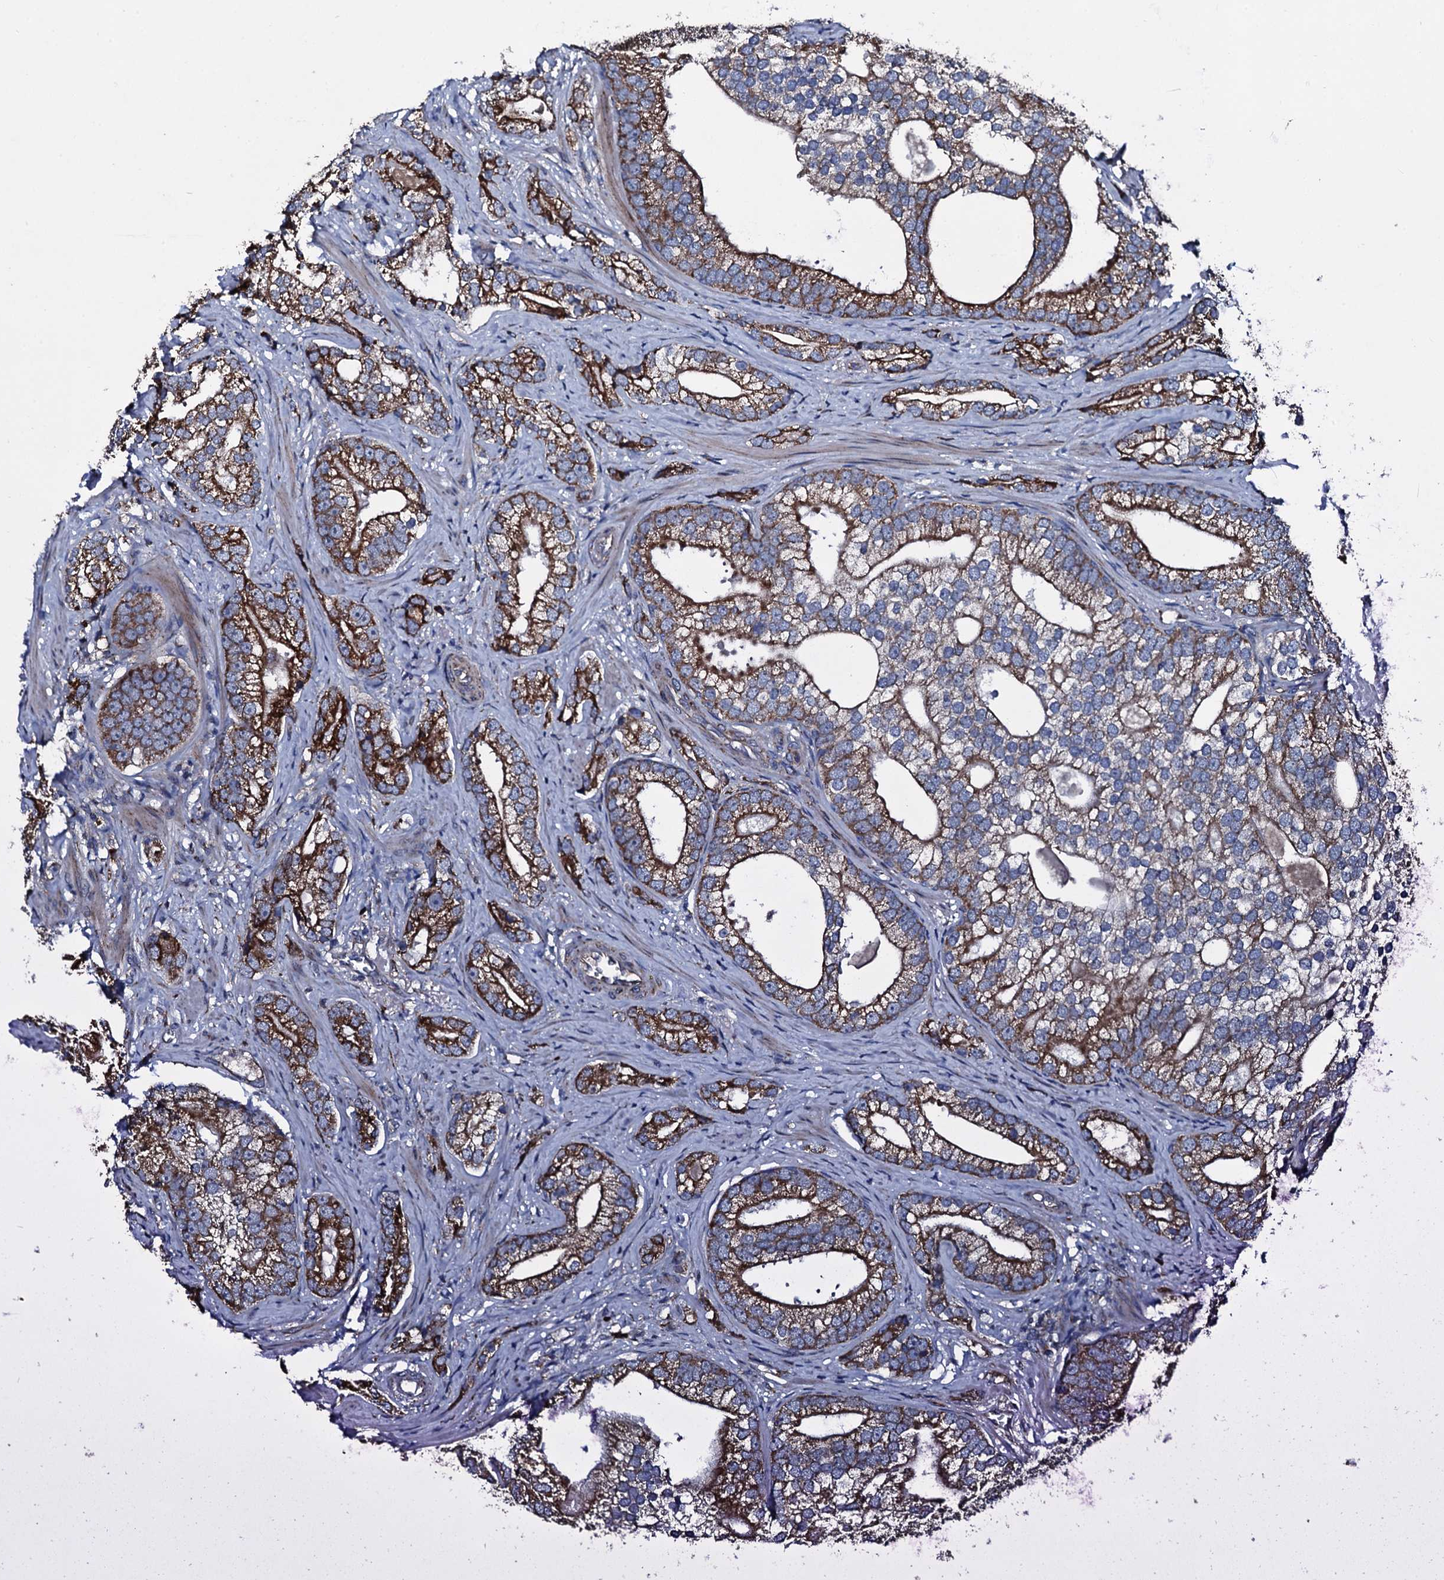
{"staining": {"intensity": "strong", "quantity": "25%-75%", "location": "cytoplasmic/membranous"}, "tissue": "prostate cancer", "cell_type": "Tumor cells", "image_type": "cancer", "snomed": [{"axis": "morphology", "description": "Adenocarcinoma, High grade"}, {"axis": "topography", "description": "Prostate"}], "caption": "A brown stain shows strong cytoplasmic/membranous expression of a protein in prostate adenocarcinoma (high-grade) tumor cells. (IHC, brightfield microscopy, high magnification).", "gene": "ACSS3", "patient": {"sex": "male", "age": 75}}